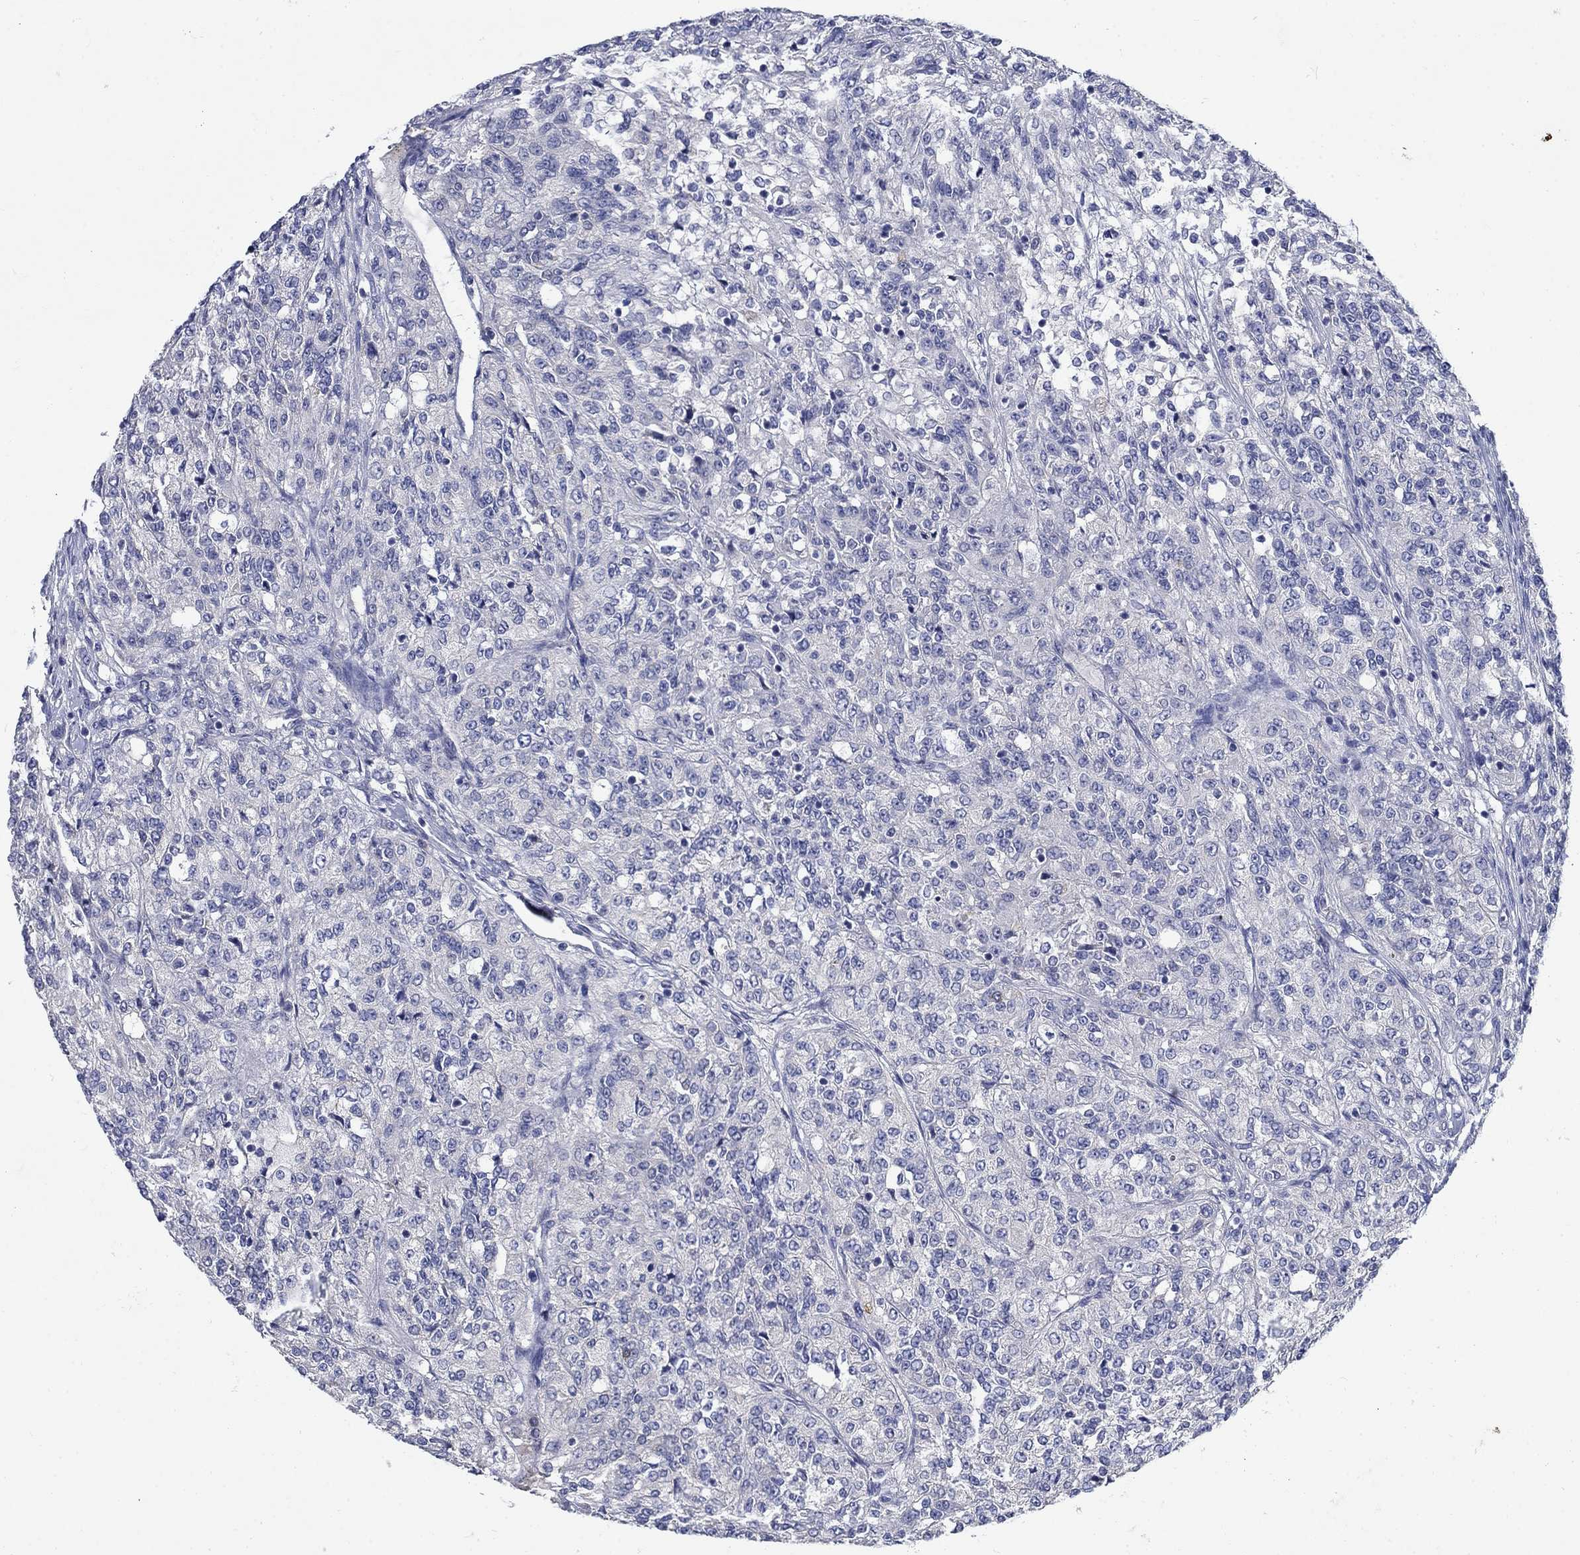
{"staining": {"intensity": "negative", "quantity": "none", "location": "none"}, "tissue": "renal cancer", "cell_type": "Tumor cells", "image_type": "cancer", "snomed": [{"axis": "morphology", "description": "Adenocarcinoma, NOS"}, {"axis": "topography", "description": "Kidney"}], "caption": "Human renal cancer (adenocarcinoma) stained for a protein using immunohistochemistry displays no staining in tumor cells.", "gene": "SULT2B1", "patient": {"sex": "female", "age": 63}}